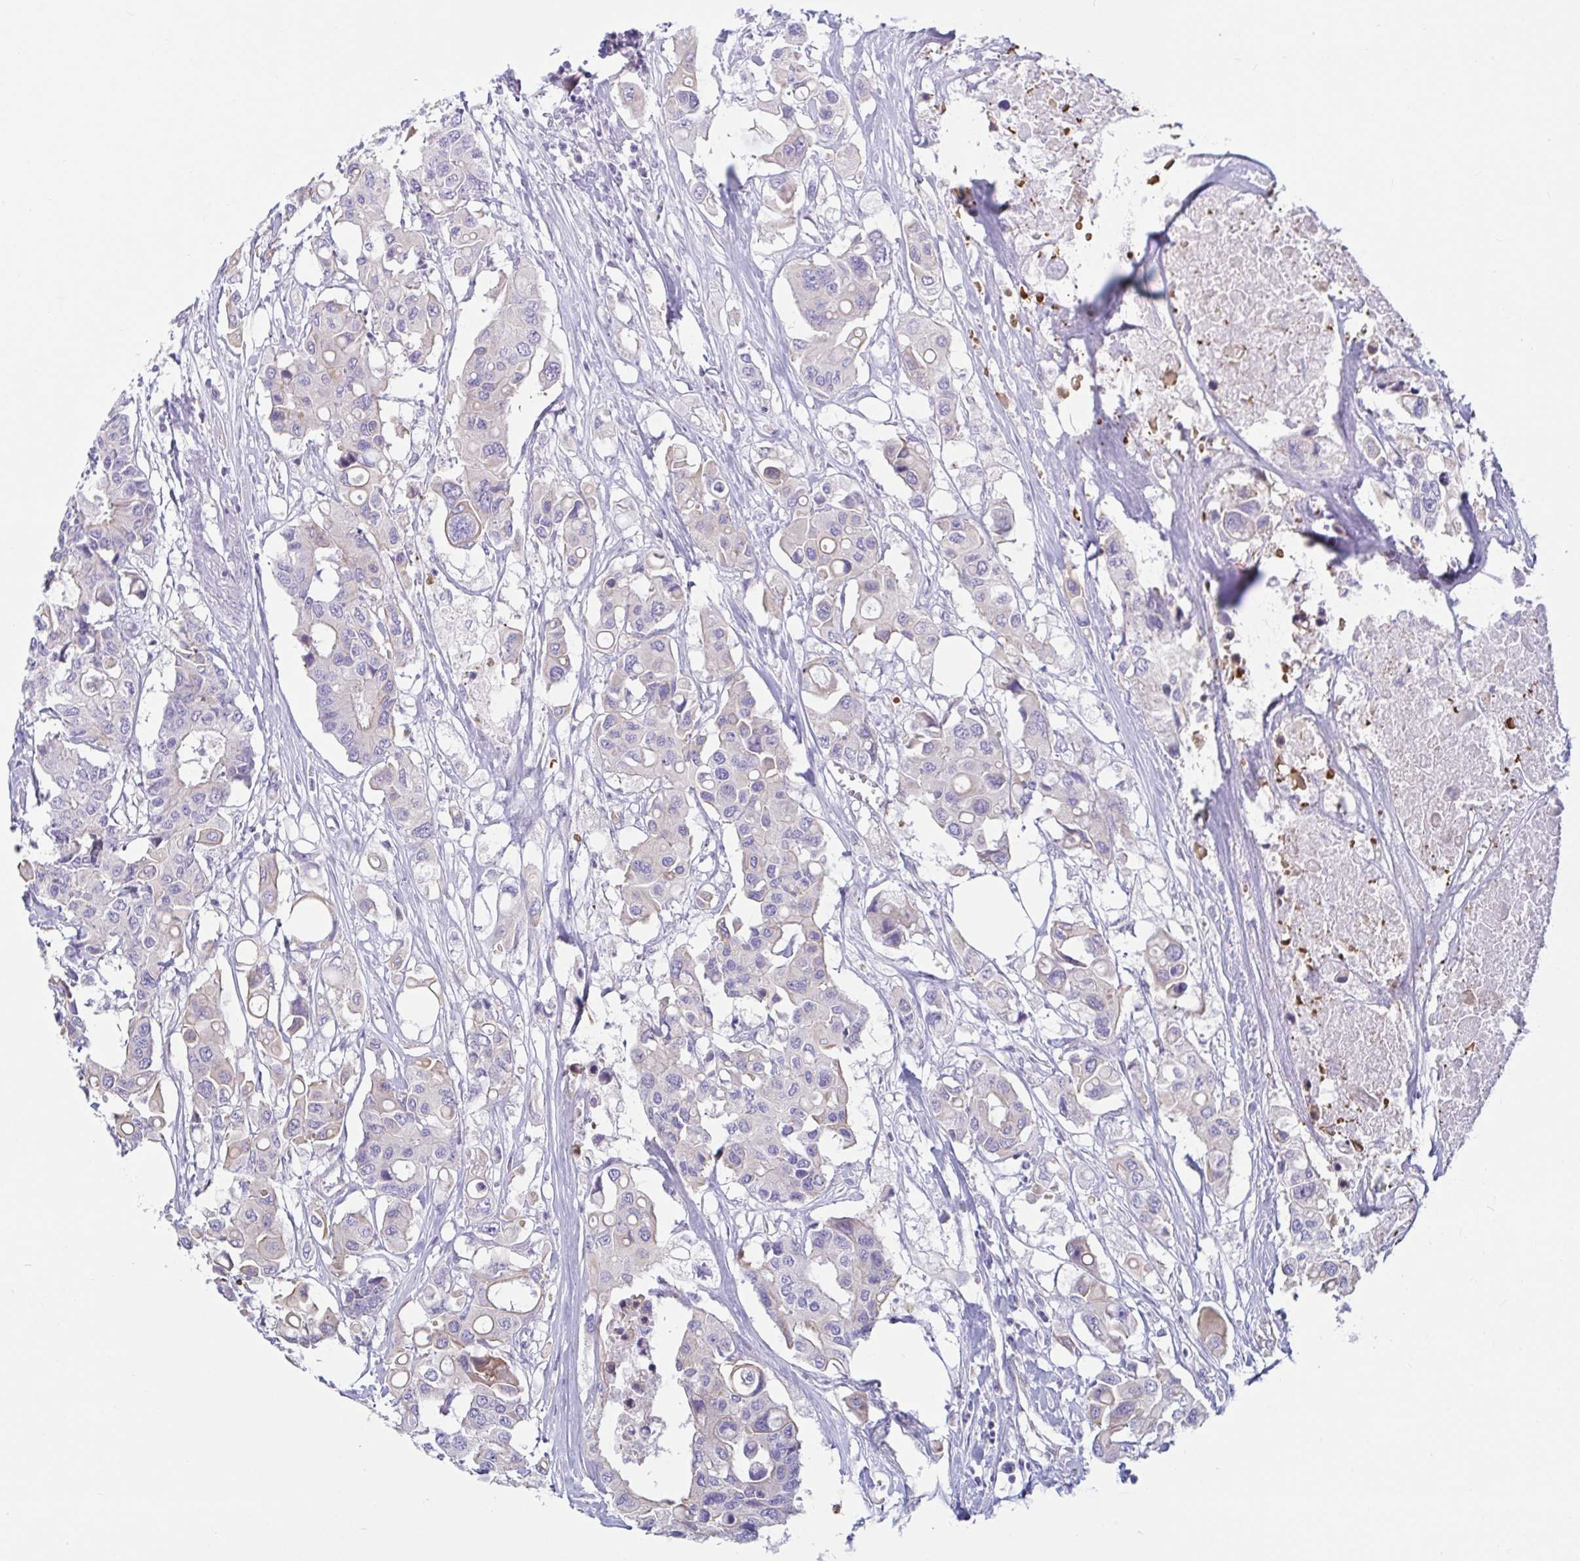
{"staining": {"intensity": "negative", "quantity": "none", "location": "none"}, "tissue": "colorectal cancer", "cell_type": "Tumor cells", "image_type": "cancer", "snomed": [{"axis": "morphology", "description": "Adenocarcinoma, NOS"}, {"axis": "topography", "description": "Colon"}], "caption": "This is an immunohistochemistry (IHC) micrograph of human adenocarcinoma (colorectal). There is no positivity in tumor cells.", "gene": "TNNI2", "patient": {"sex": "male", "age": 77}}